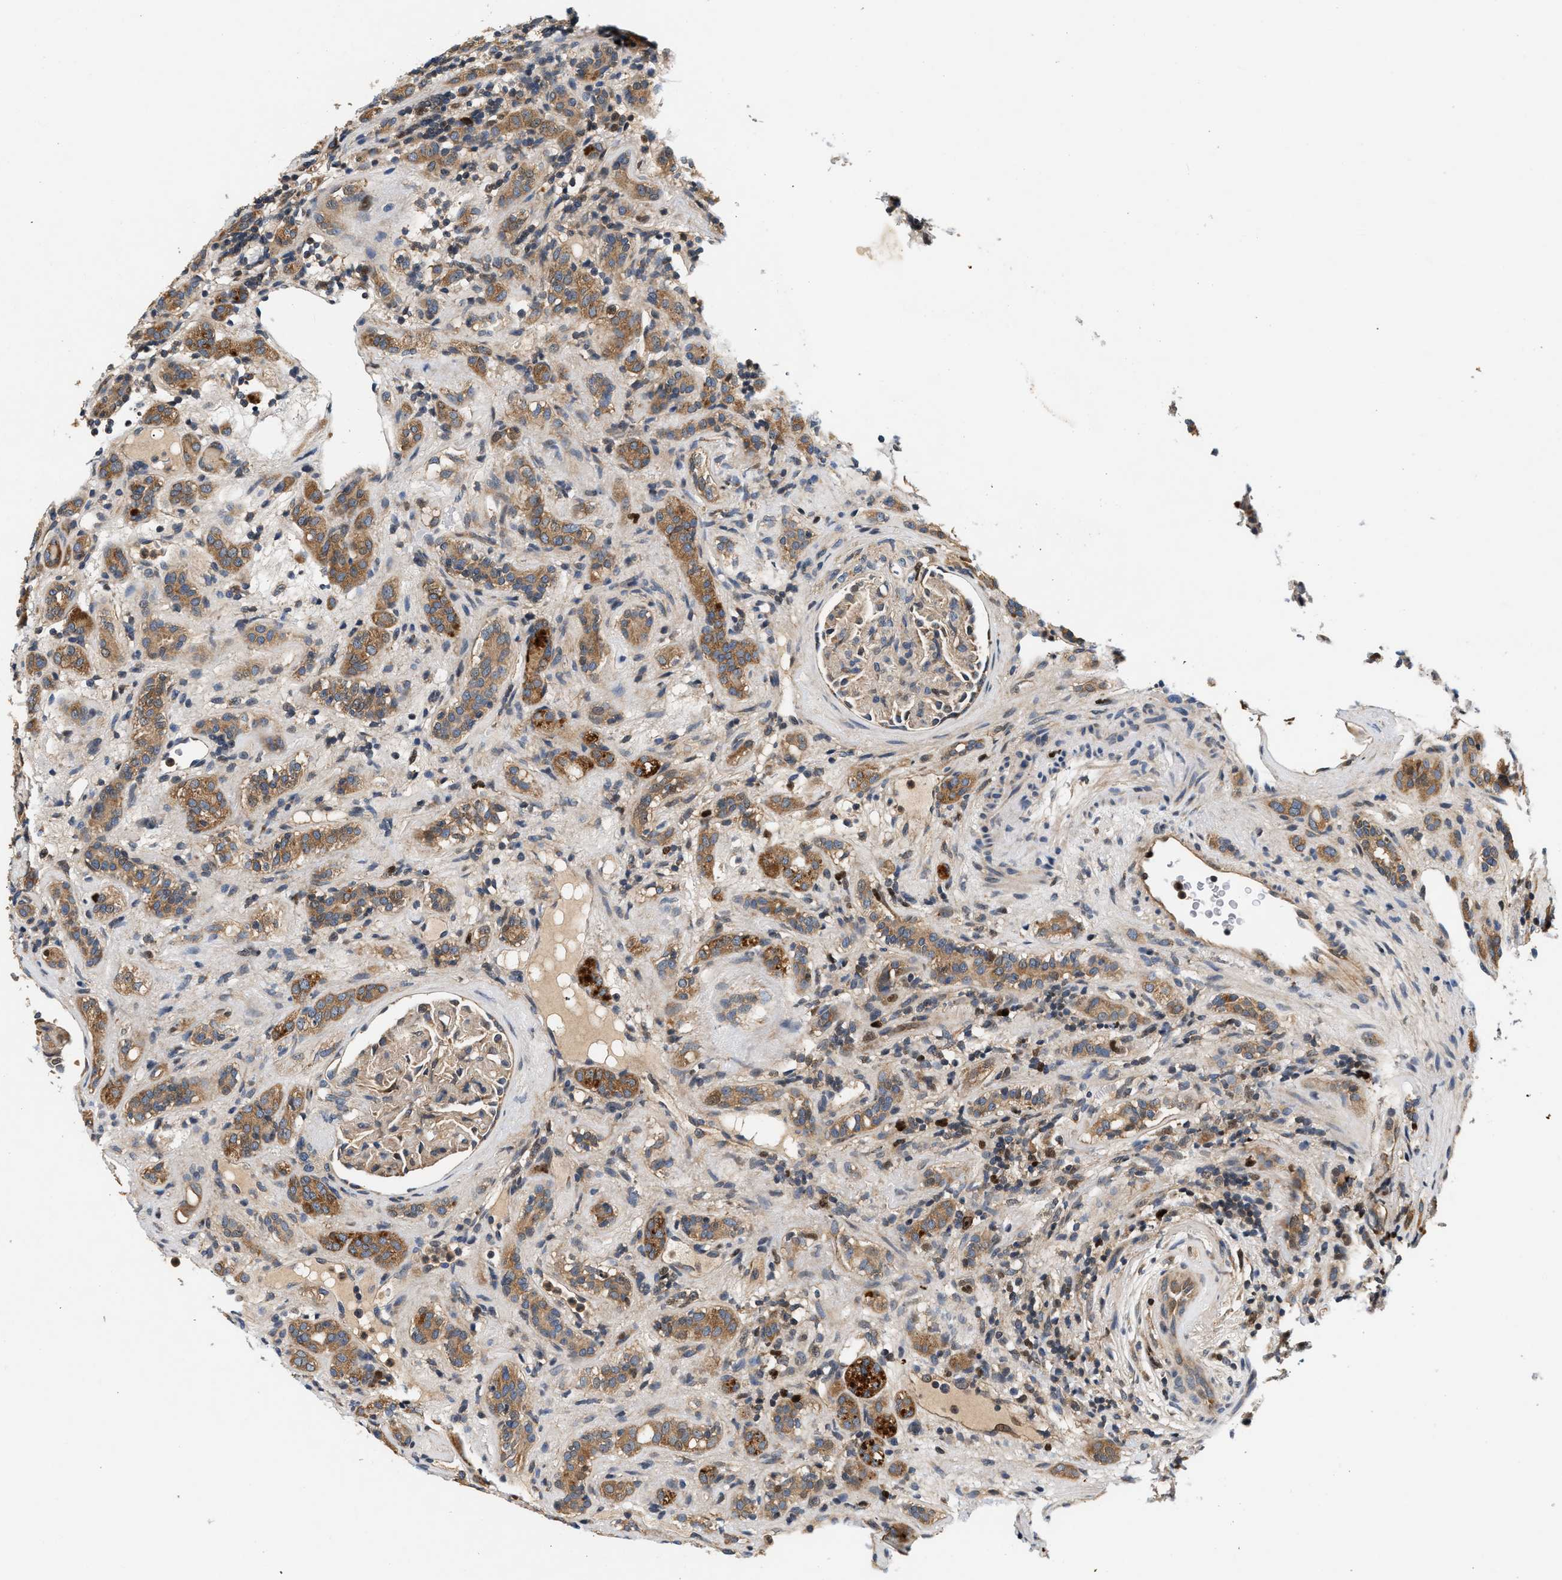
{"staining": {"intensity": "moderate", "quantity": ">75%", "location": "cytoplasmic/membranous"}, "tissue": "renal cancer", "cell_type": "Tumor cells", "image_type": "cancer", "snomed": [{"axis": "morphology", "description": "Normal tissue, NOS"}, {"axis": "morphology", "description": "Adenocarcinoma, NOS"}, {"axis": "topography", "description": "Kidney"}], "caption": "This image reveals IHC staining of renal cancer (adenocarcinoma), with medium moderate cytoplasmic/membranous expression in approximately >75% of tumor cells.", "gene": "FAM78A", "patient": {"sex": "female", "age": 72}}